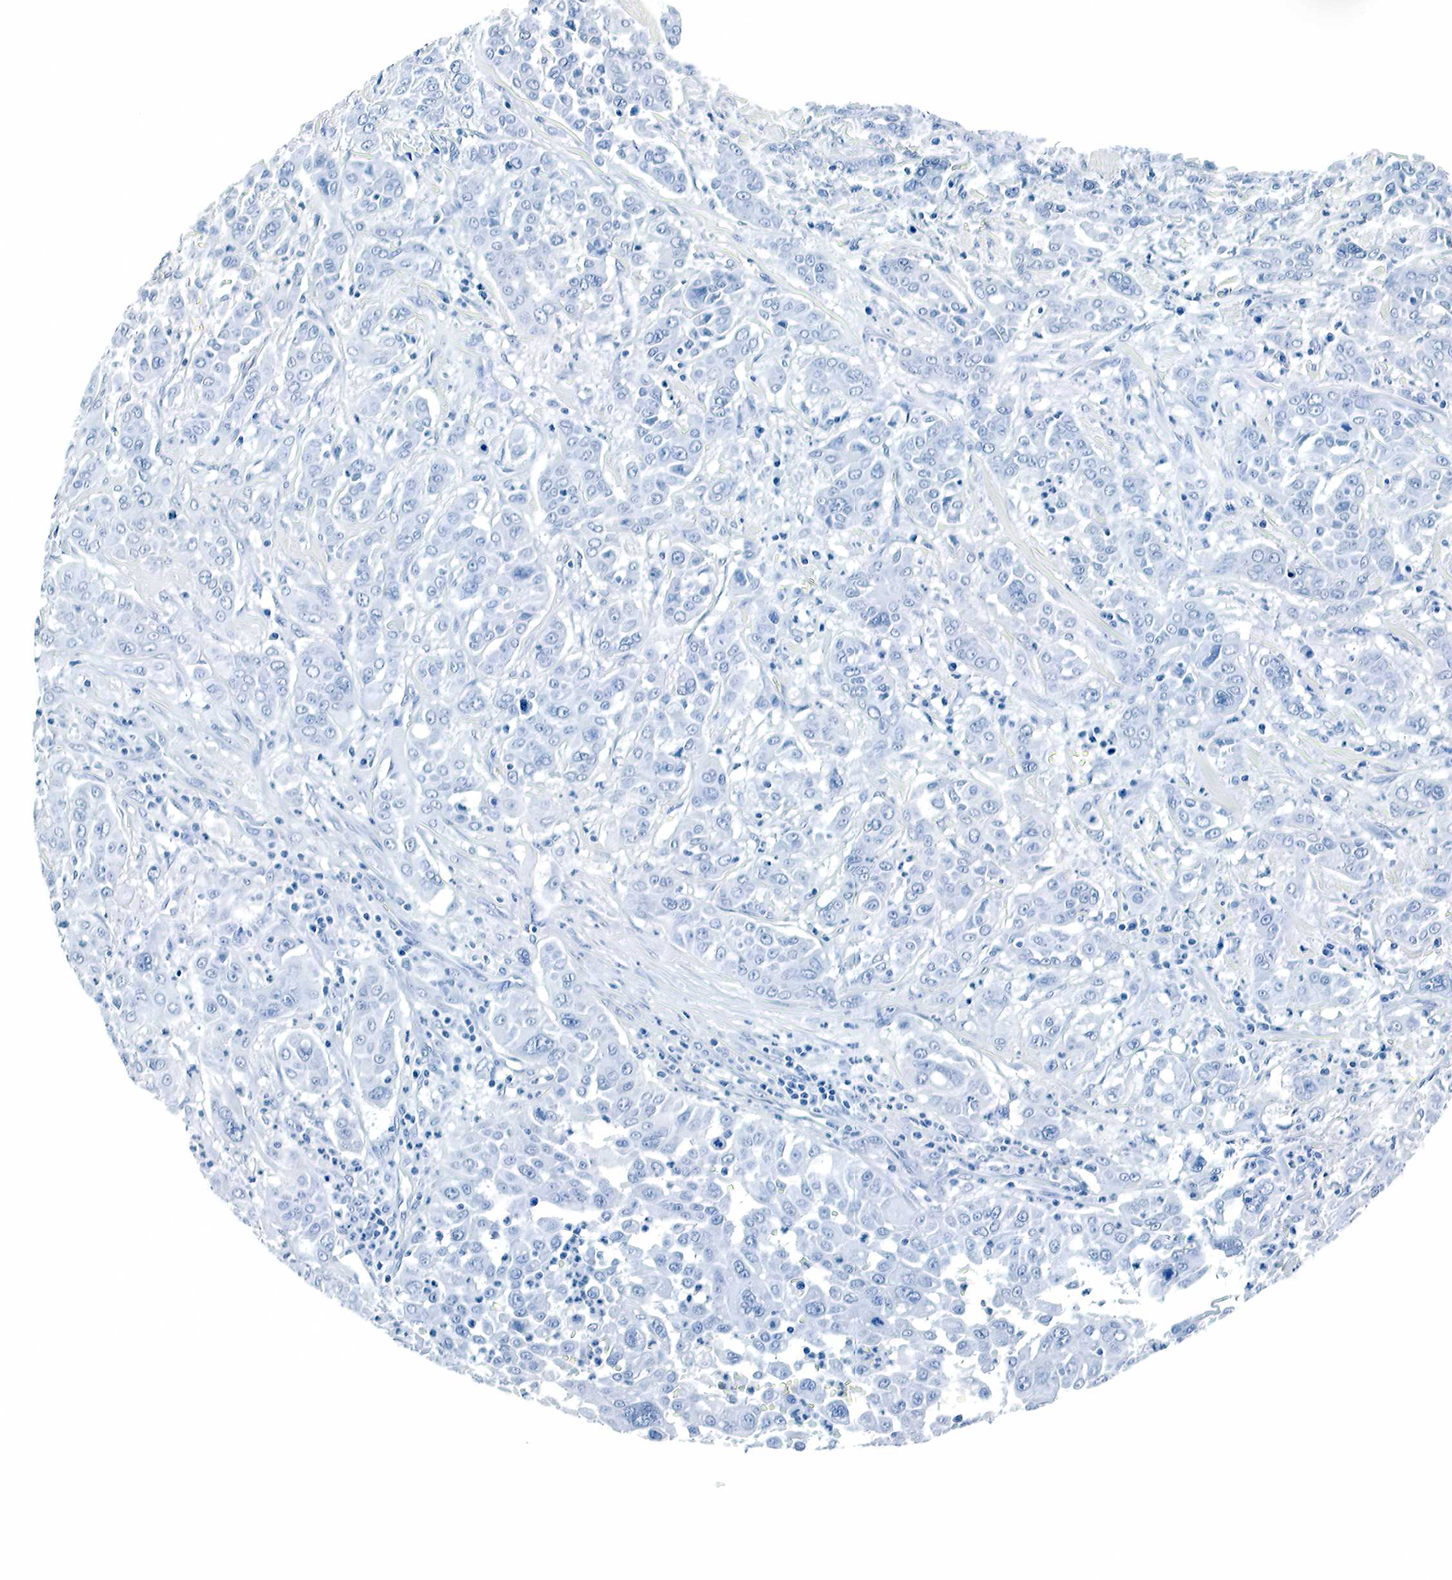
{"staining": {"intensity": "negative", "quantity": "none", "location": "none"}, "tissue": "pancreatic cancer", "cell_type": "Tumor cells", "image_type": "cancer", "snomed": [{"axis": "morphology", "description": "Adenocarcinoma, NOS"}, {"axis": "topography", "description": "Pancreas"}], "caption": "This micrograph is of pancreatic cancer (adenocarcinoma) stained with IHC to label a protein in brown with the nuclei are counter-stained blue. There is no staining in tumor cells.", "gene": "GAST", "patient": {"sex": "female", "age": 70}}